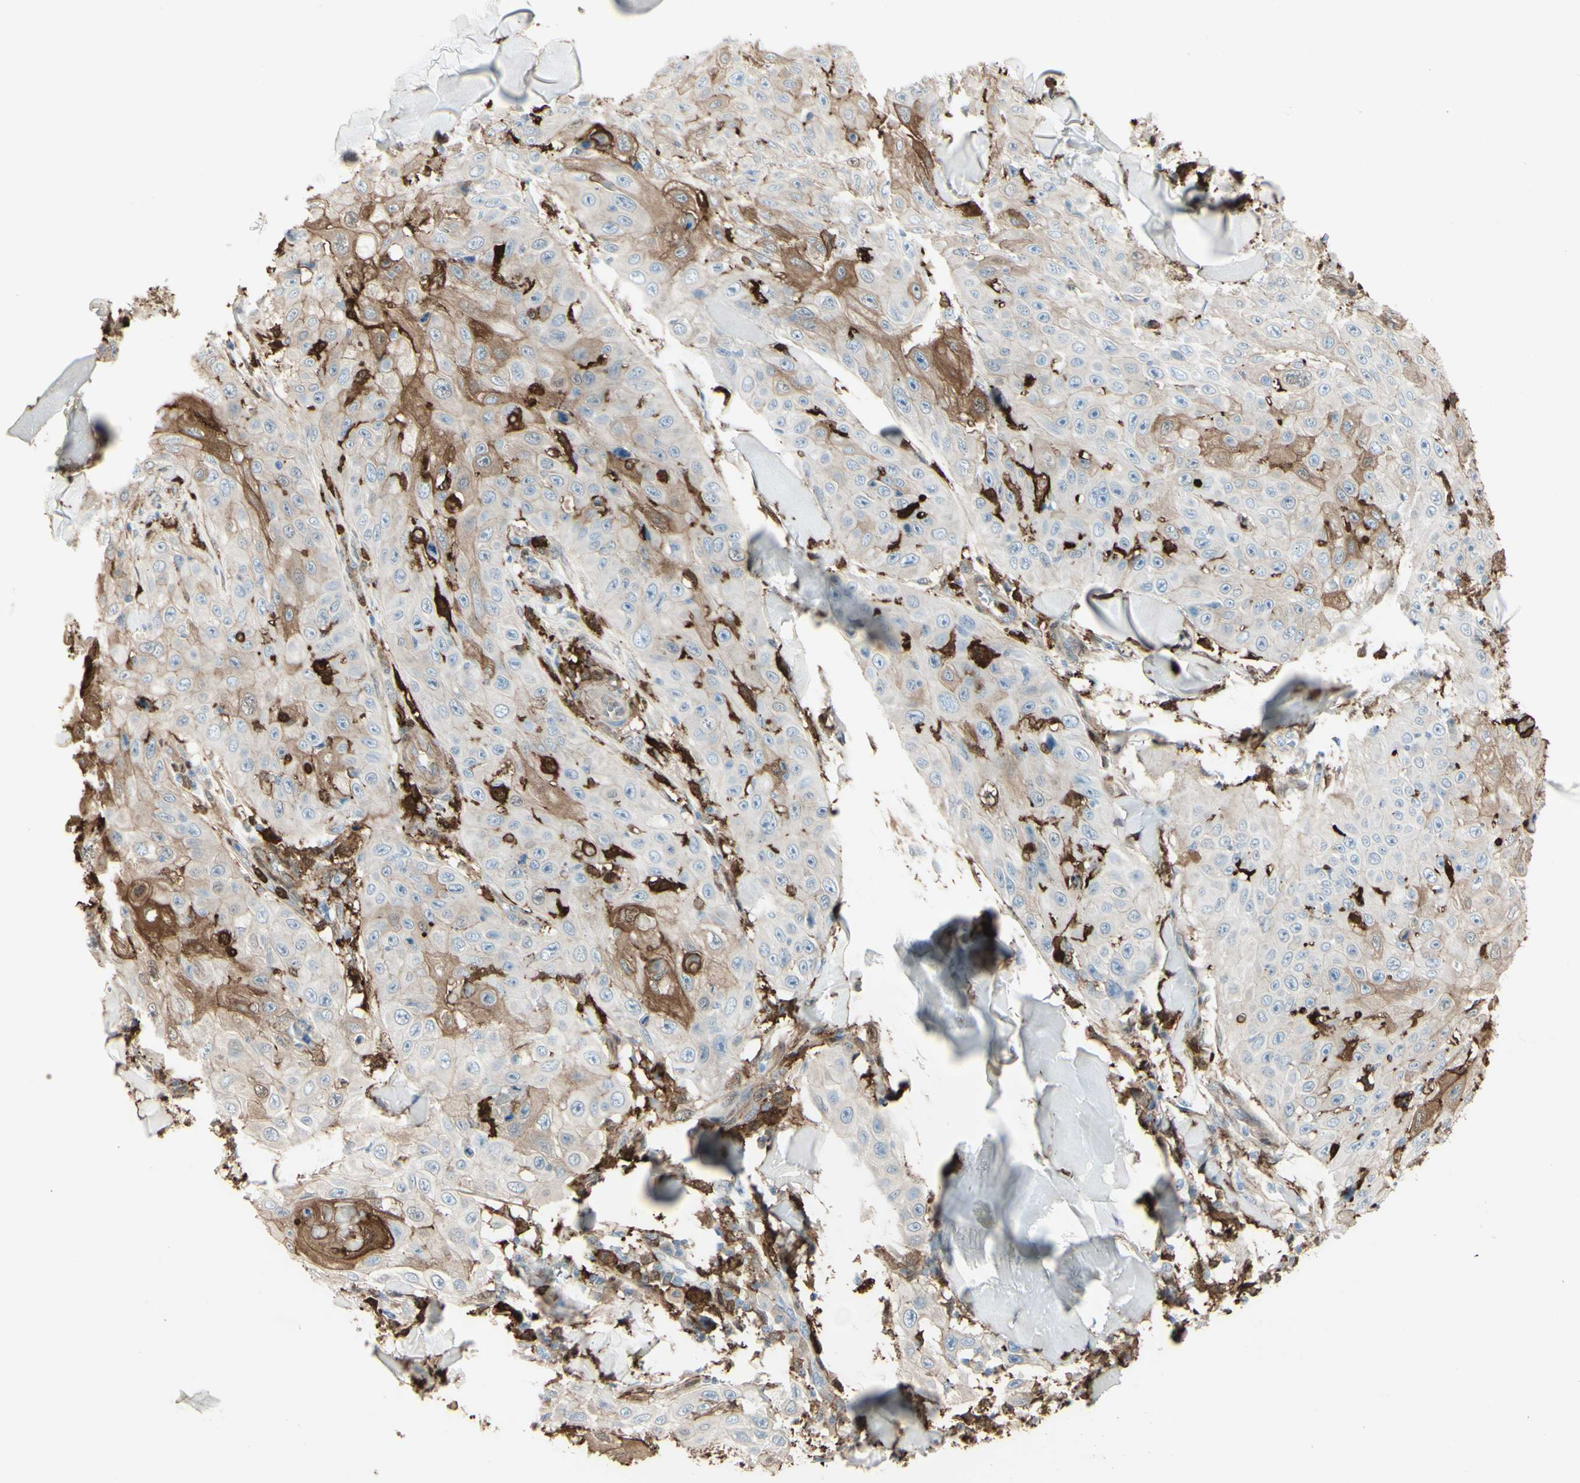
{"staining": {"intensity": "weak", "quantity": ">75%", "location": "cytoplasmic/membranous"}, "tissue": "skin cancer", "cell_type": "Tumor cells", "image_type": "cancer", "snomed": [{"axis": "morphology", "description": "Squamous cell carcinoma, NOS"}, {"axis": "topography", "description": "Skin"}], "caption": "Immunohistochemical staining of skin cancer (squamous cell carcinoma) reveals weak cytoplasmic/membranous protein staining in approximately >75% of tumor cells. (DAB (3,3'-diaminobenzidine) IHC with brightfield microscopy, high magnification).", "gene": "GSN", "patient": {"sex": "male", "age": 86}}